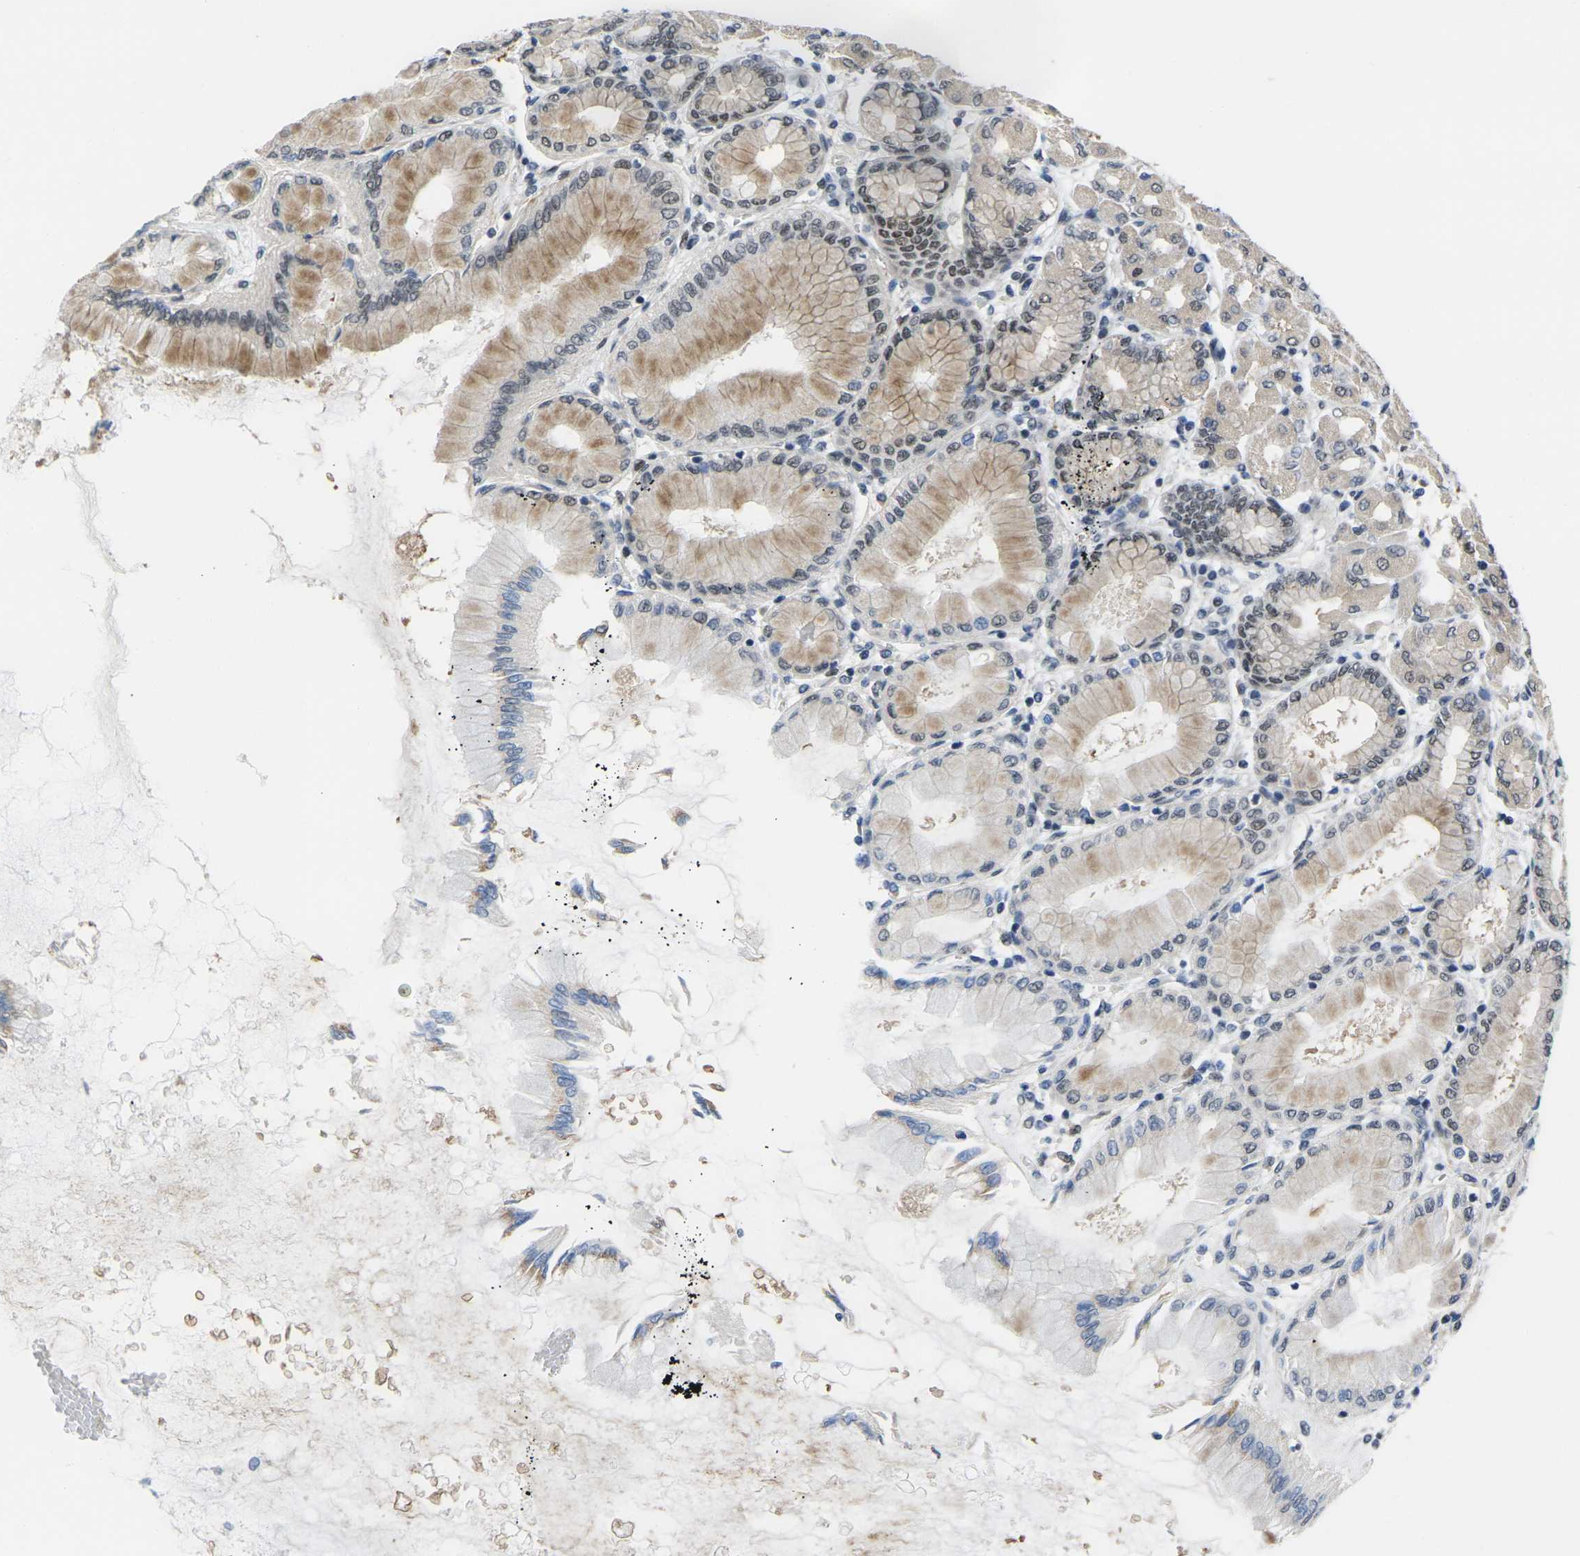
{"staining": {"intensity": "moderate", "quantity": "25%-75%", "location": "cytoplasmic/membranous,nuclear"}, "tissue": "stomach", "cell_type": "Glandular cells", "image_type": "normal", "snomed": [{"axis": "morphology", "description": "Normal tissue, NOS"}, {"axis": "topography", "description": "Stomach, upper"}], "caption": "Immunohistochemical staining of normal human stomach exhibits 25%-75% levels of moderate cytoplasmic/membranous,nuclear protein staining in approximately 25%-75% of glandular cells. (DAB = brown stain, brightfield microscopy at high magnification).", "gene": "RBM7", "patient": {"sex": "female", "age": 56}}